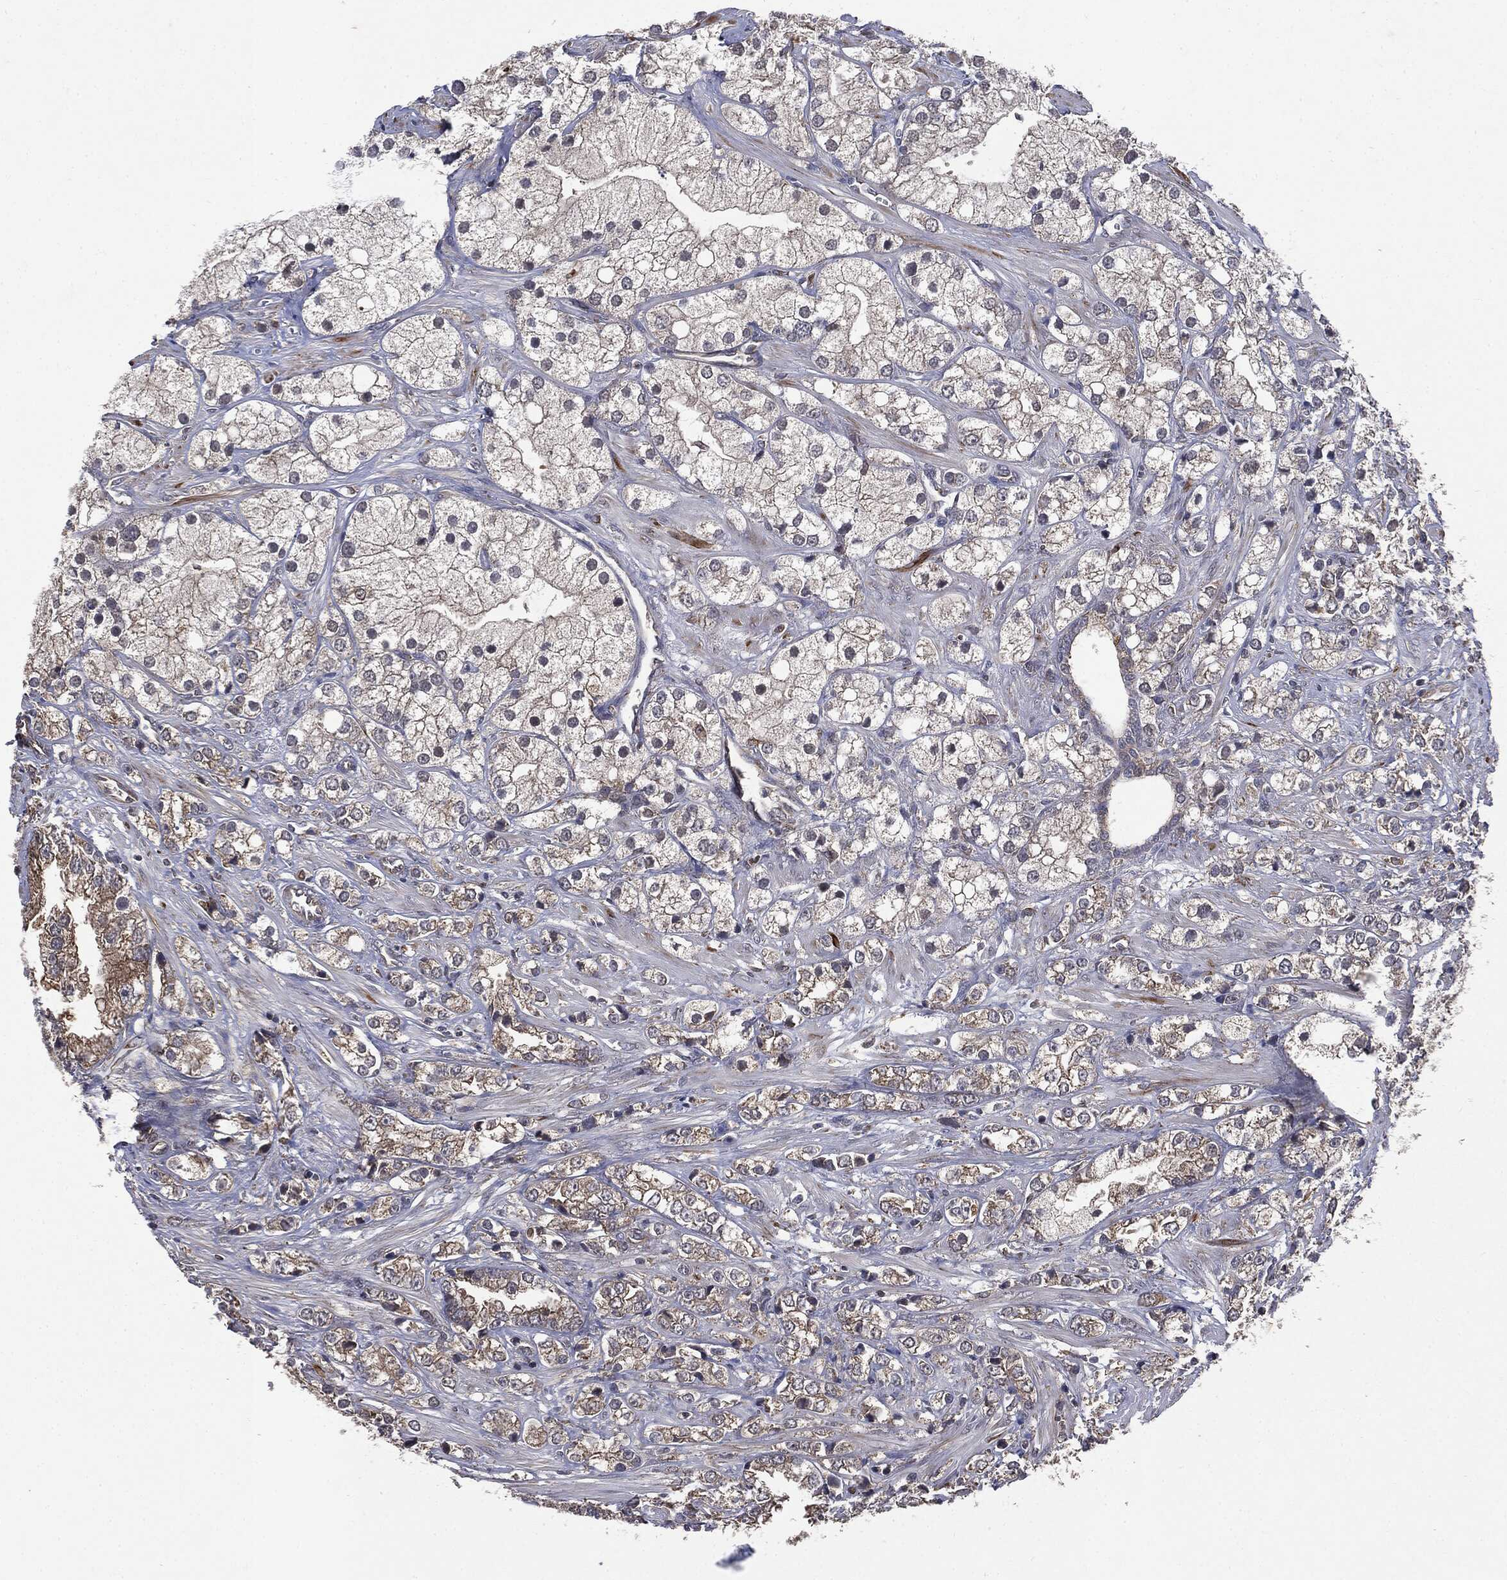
{"staining": {"intensity": "weak", "quantity": "25%-75%", "location": "cytoplasmic/membranous"}, "tissue": "prostate cancer", "cell_type": "Tumor cells", "image_type": "cancer", "snomed": [{"axis": "morphology", "description": "Adenocarcinoma, NOS"}, {"axis": "topography", "description": "Prostate and seminal vesicle, NOS"}, {"axis": "topography", "description": "Prostate"}], "caption": "Weak cytoplasmic/membranous staining for a protein is identified in approximately 25%-75% of tumor cells of prostate cancer (adenocarcinoma) using immunohistochemistry (IHC).", "gene": "PLOD3", "patient": {"sex": "male", "age": 79}}